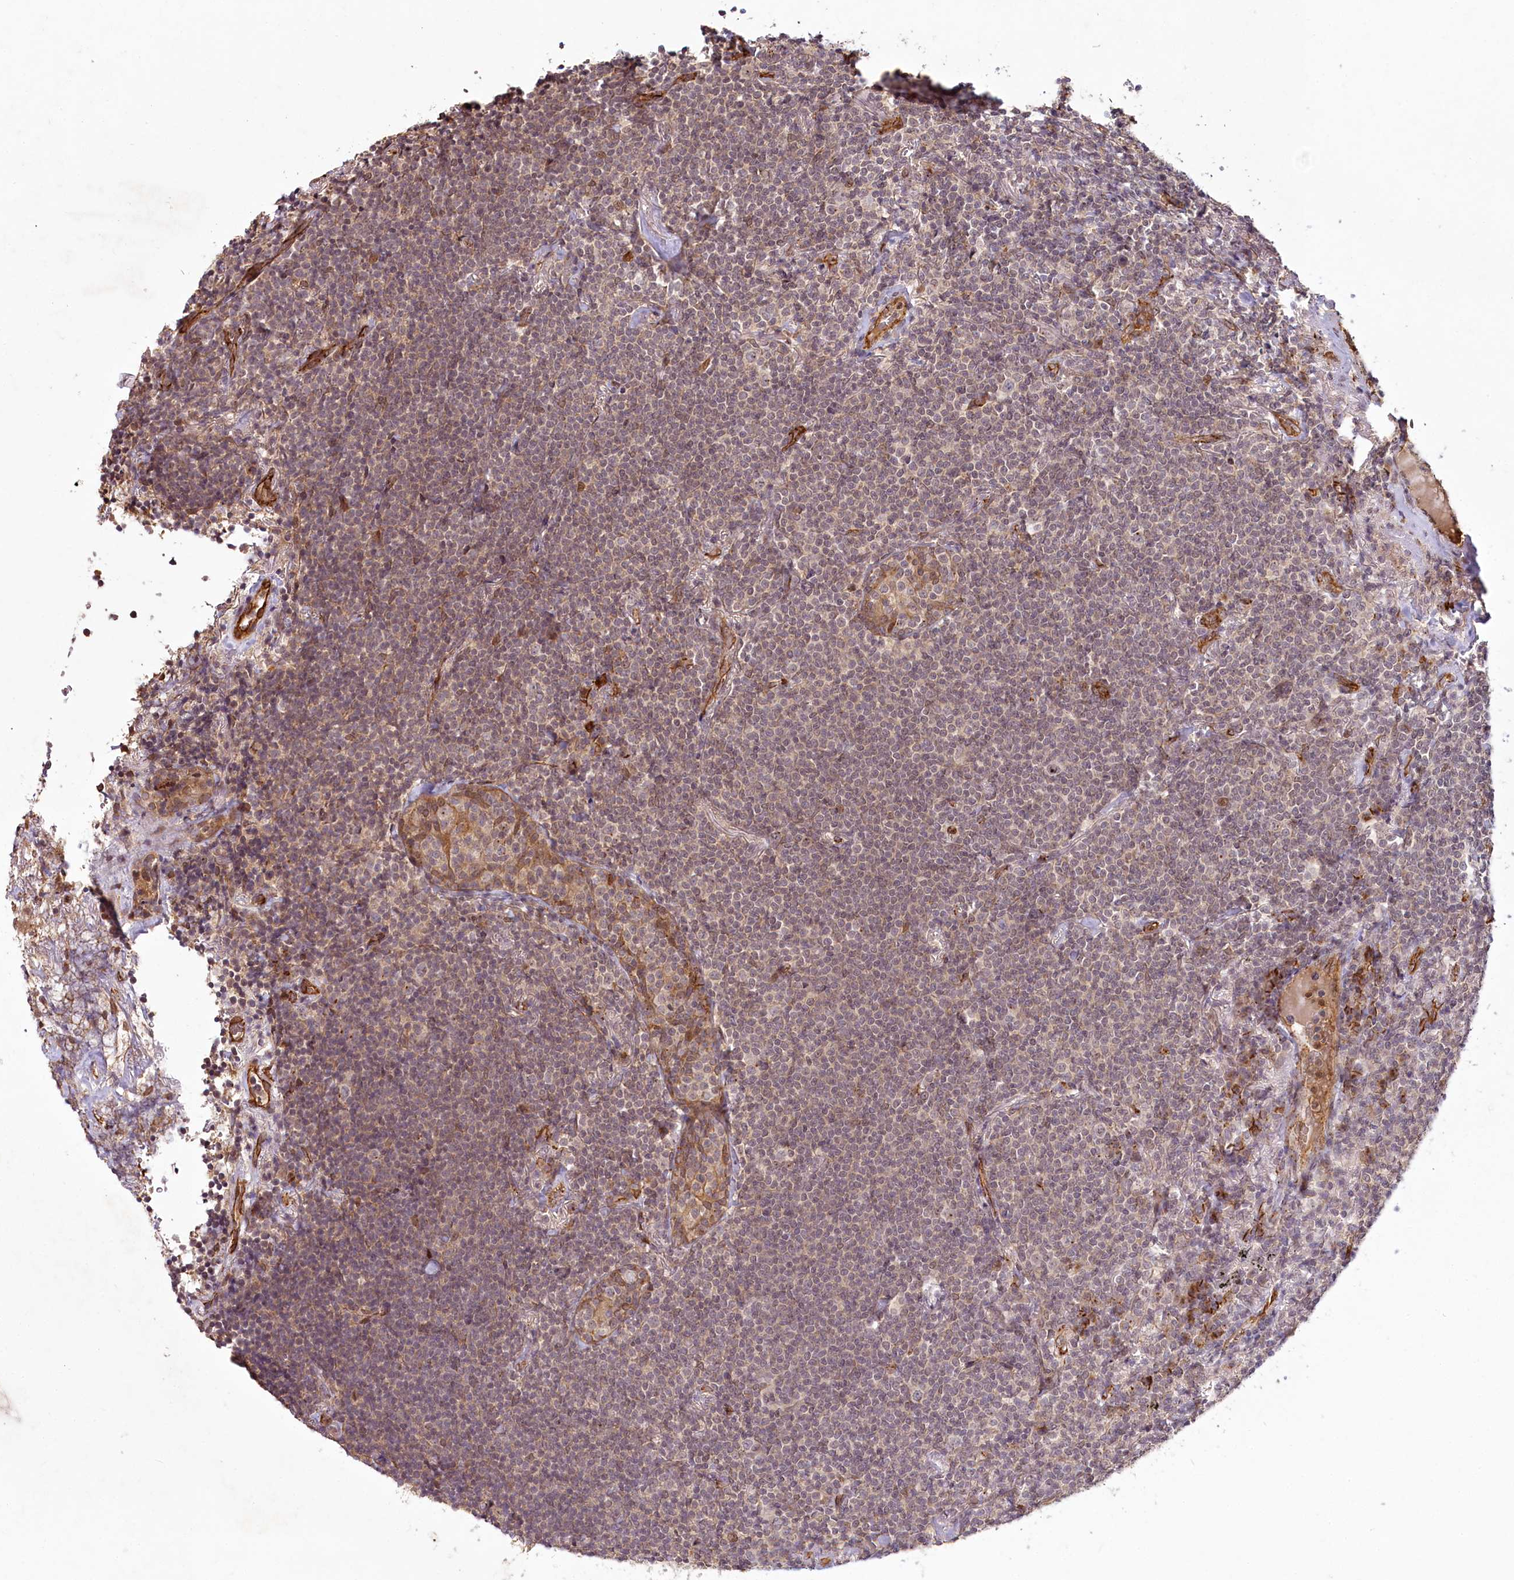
{"staining": {"intensity": "weak", "quantity": ">75%", "location": "nuclear"}, "tissue": "lymphoma", "cell_type": "Tumor cells", "image_type": "cancer", "snomed": [{"axis": "morphology", "description": "Malignant lymphoma, non-Hodgkin's type, Low grade"}, {"axis": "topography", "description": "Lung"}], "caption": "Immunohistochemical staining of human lymphoma displays low levels of weak nuclear protein staining in approximately >75% of tumor cells.", "gene": "ALKBH8", "patient": {"sex": "female", "age": 71}}